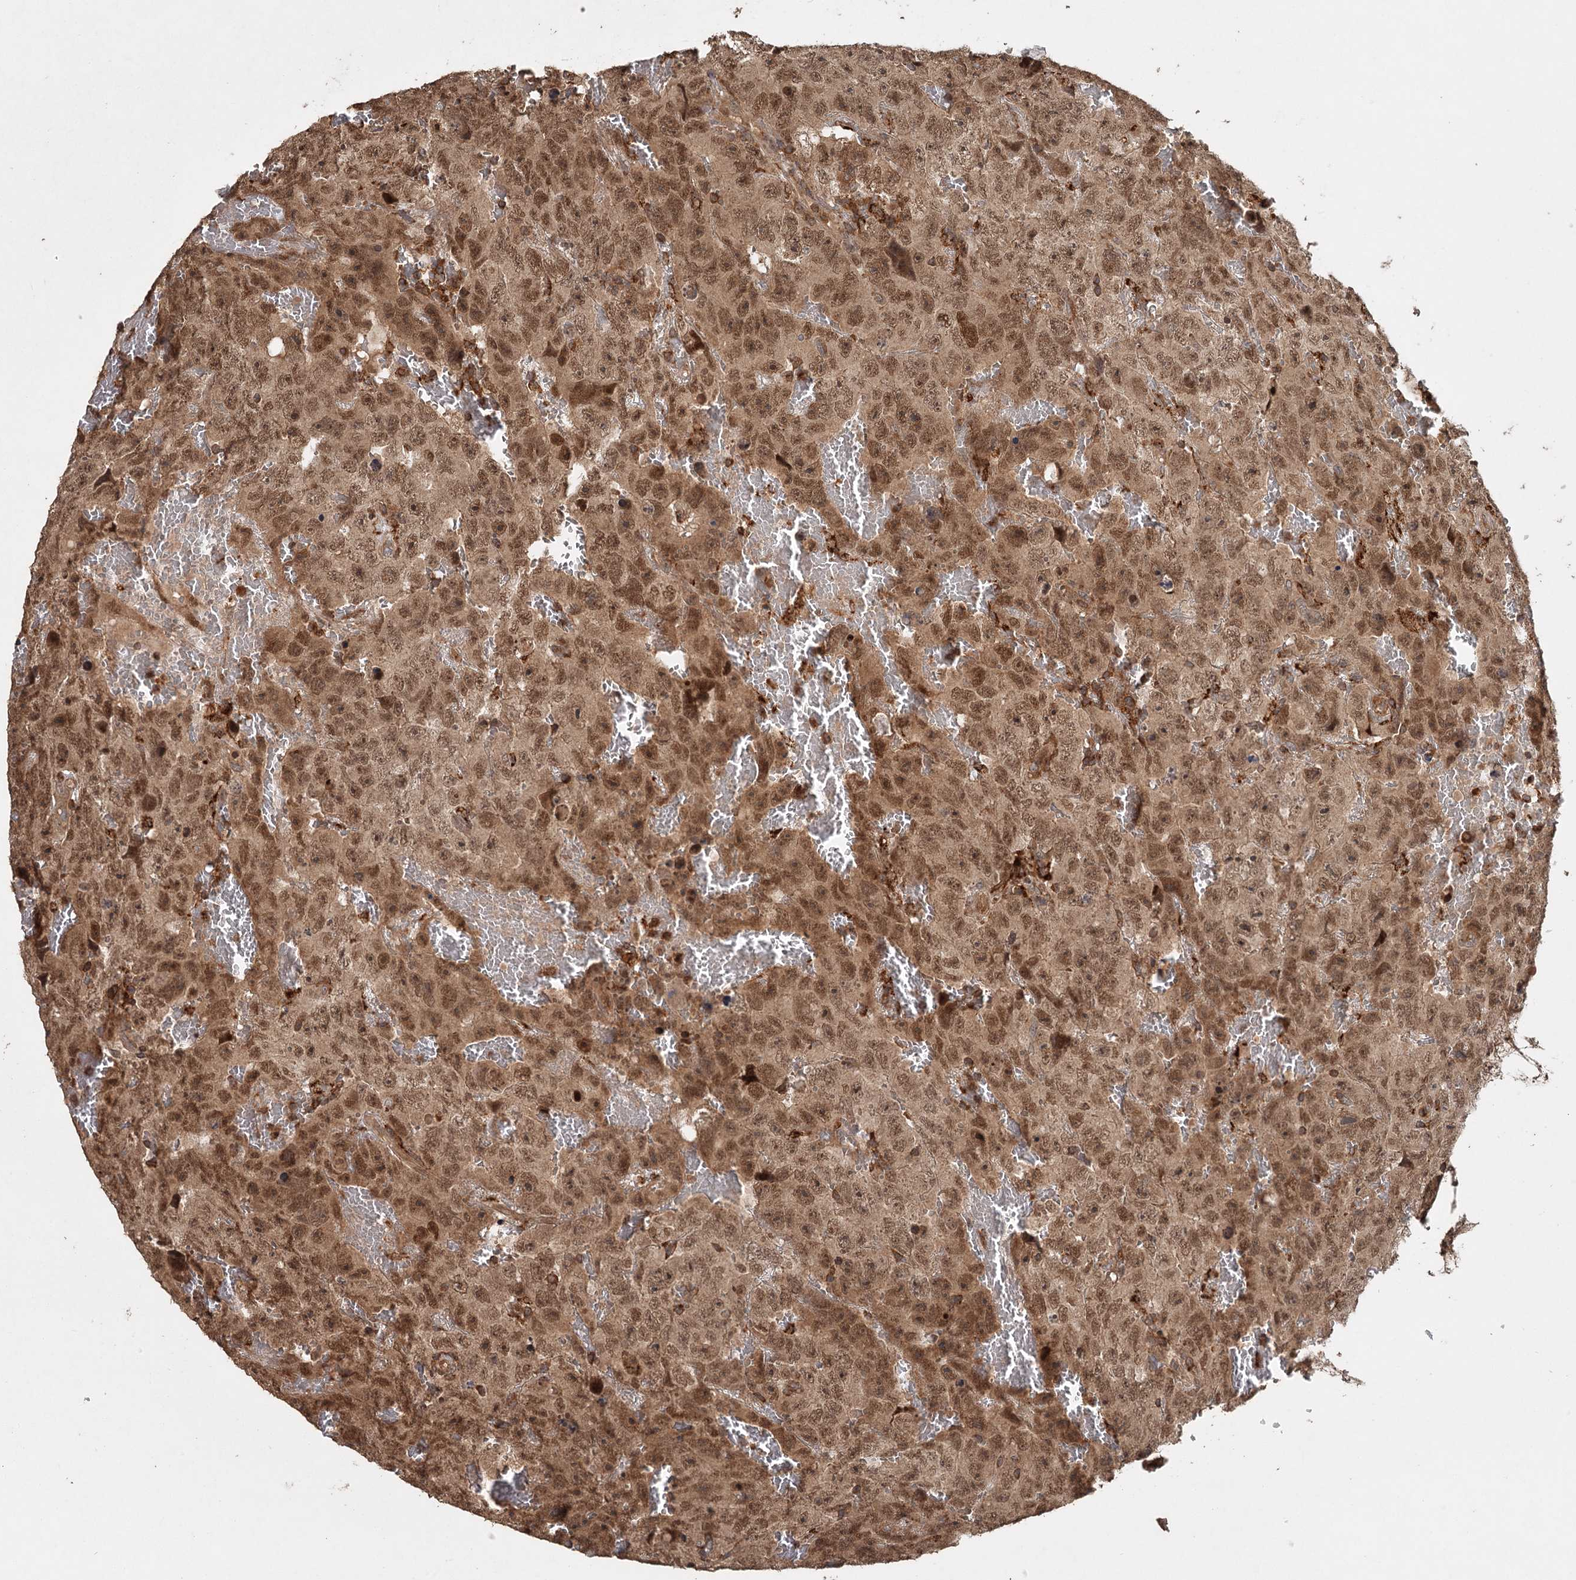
{"staining": {"intensity": "moderate", "quantity": ">75%", "location": "cytoplasmic/membranous,nuclear"}, "tissue": "testis cancer", "cell_type": "Tumor cells", "image_type": "cancer", "snomed": [{"axis": "morphology", "description": "Carcinoma, Embryonal, NOS"}, {"axis": "topography", "description": "Testis"}], "caption": "This micrograph displays immunohistochemistry staining of human testis cancer, with medium moderate cytoplasmic/membranous and nuclear positivity in approximately >75% of tumor cells.", "gene": "FAXC", "patient": {"sex": "male", "age": 45}}